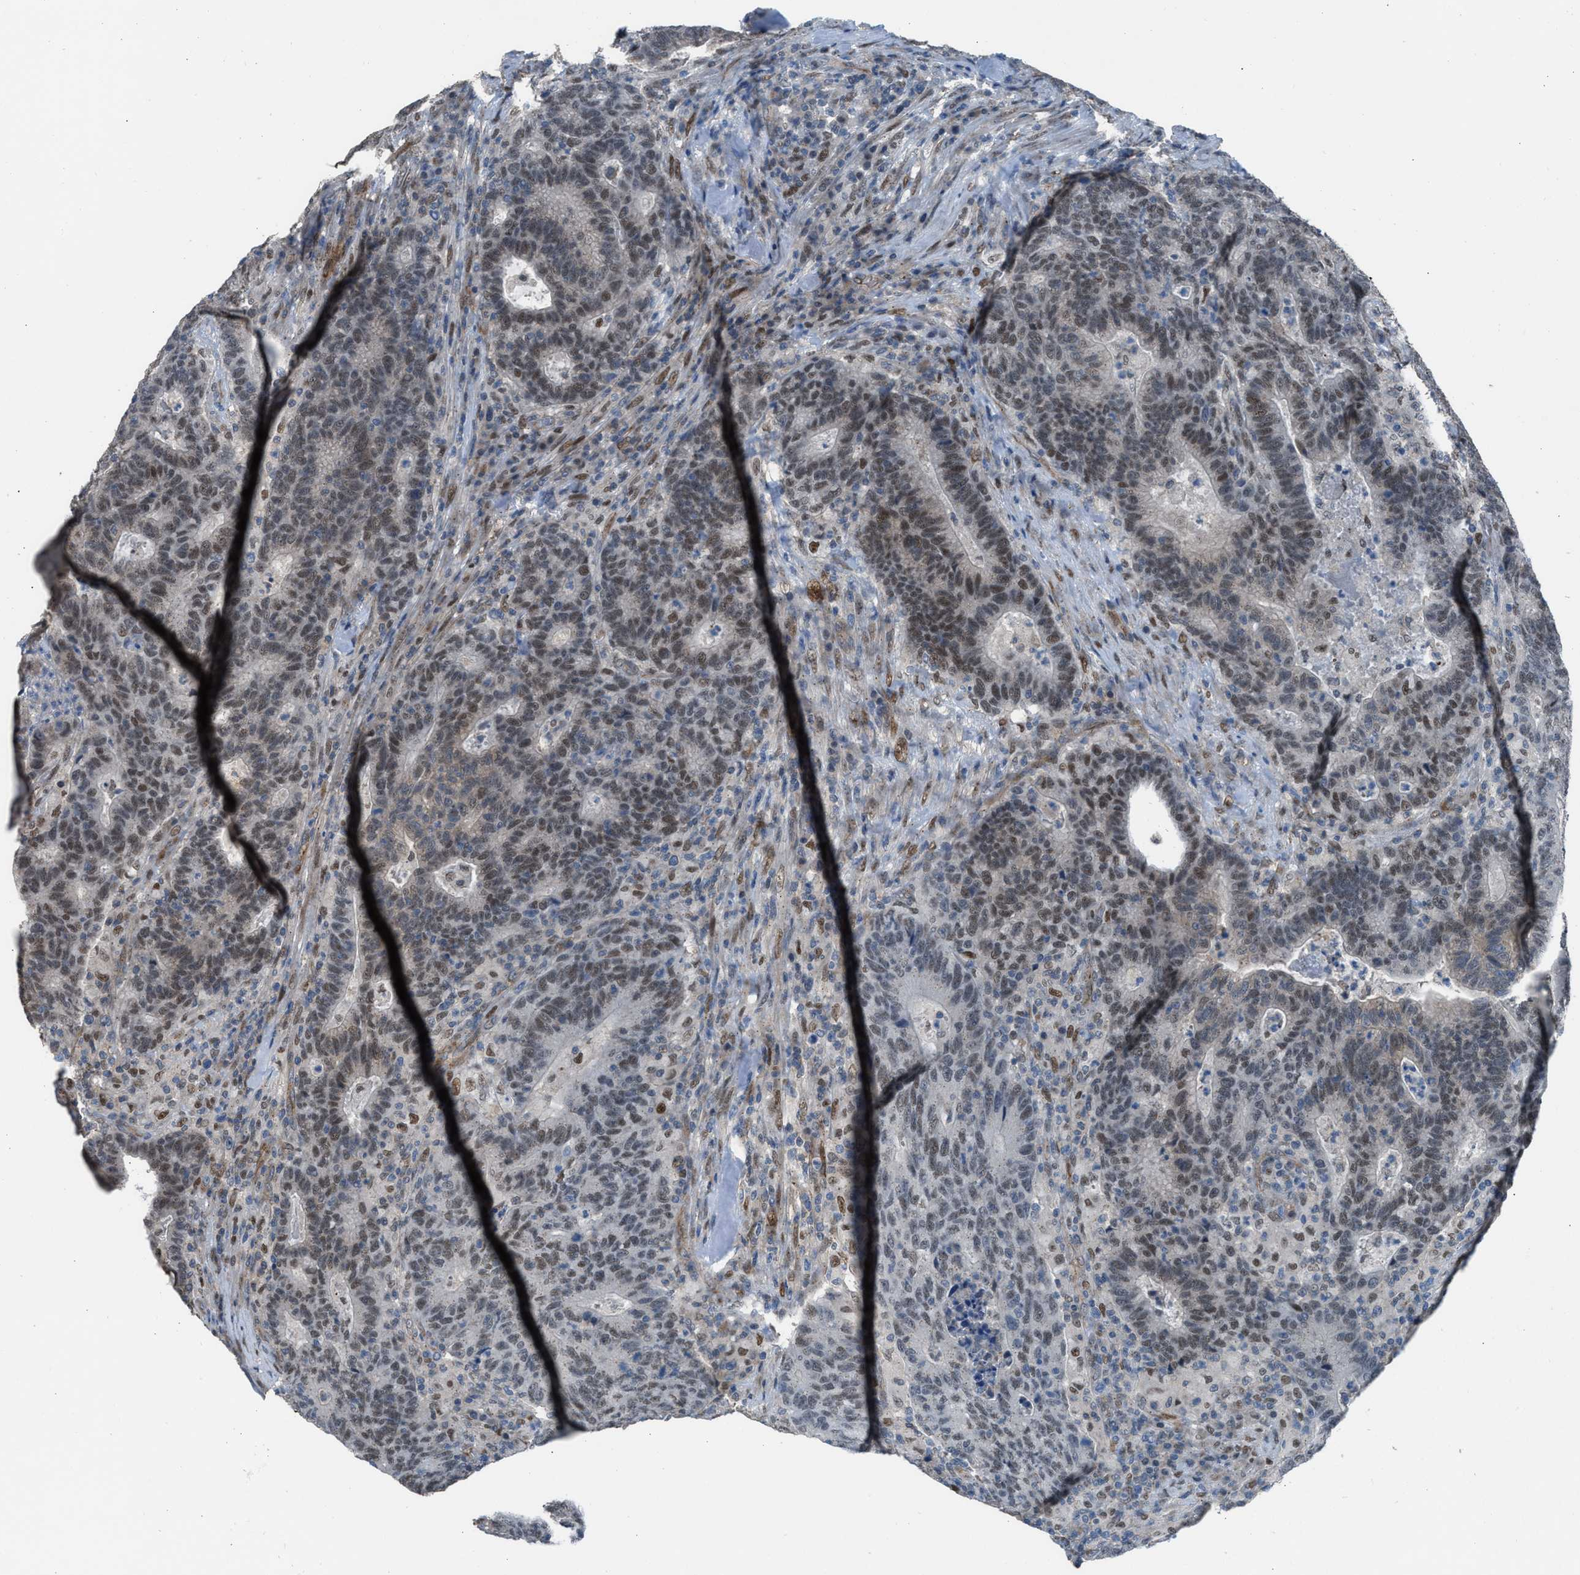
{"staining": {"intensity": "weak", "quantity": ">75%", "location": "nuclear"}, "tissue": "colorectal cancer", "cell_type": "Tumor cells", "image_type": "cancer", "snomed": [{"axis": "morphology", "description": "Adenocarcinoma, NOS"}, {"axis": "topography", "description": "Colon"}], "caption": "IHC photomicrograph of adenocarcinoma (colorectal) stained for a protein (brown), which demonstrates low levels of weak nuclear expression in about >75% of tumor cells.", "gene": "CRTC1", "patient": {"sex": "female", "age": 75}}